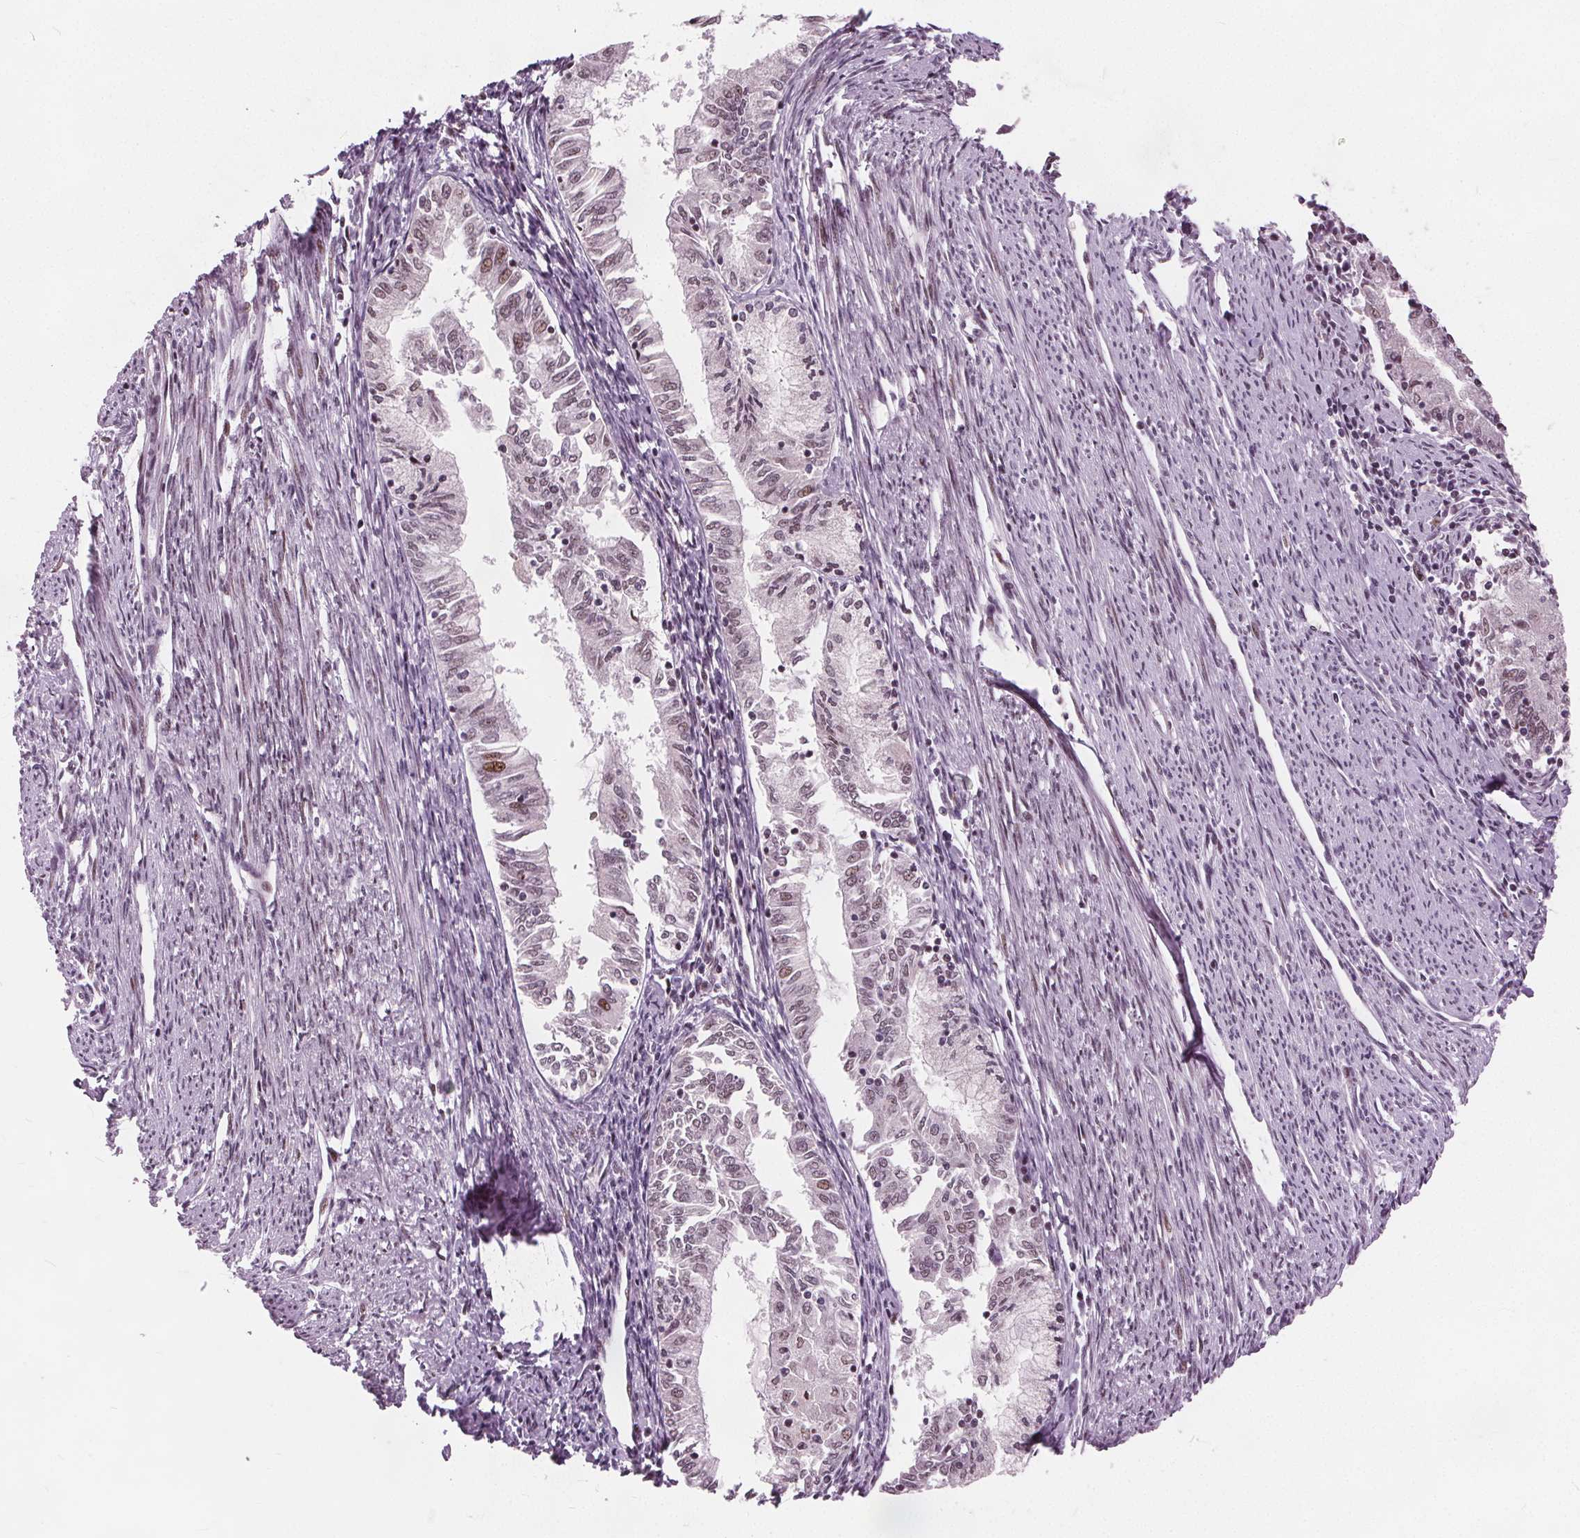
{"staining": {"intensity": "moderate", "quantity": "<25%", "location": "nuclear"}, "tissue": "endometrial cancer", "cell_type": "Tumor cells", "image_type": "cancer", "snomed": [{"axis": "morphology", "description": "Adenocarcinoma, NOS"}, {"axis": "topography", "description": "Endometrium"}], "caption": "Protein positivity by immunohistochemistry (IHC) reveals moderate nuclear staining in about <25% of tumor cells in endometrial adenocarcinoma. The staining was performed using DAB (3,3'-diaminobenzidine), with brown indicating positive protein expression. Nuclei are stained blue with hematoxylin.", "gene": "TTC34", "patient": {"sex": "female", "age": 79}}